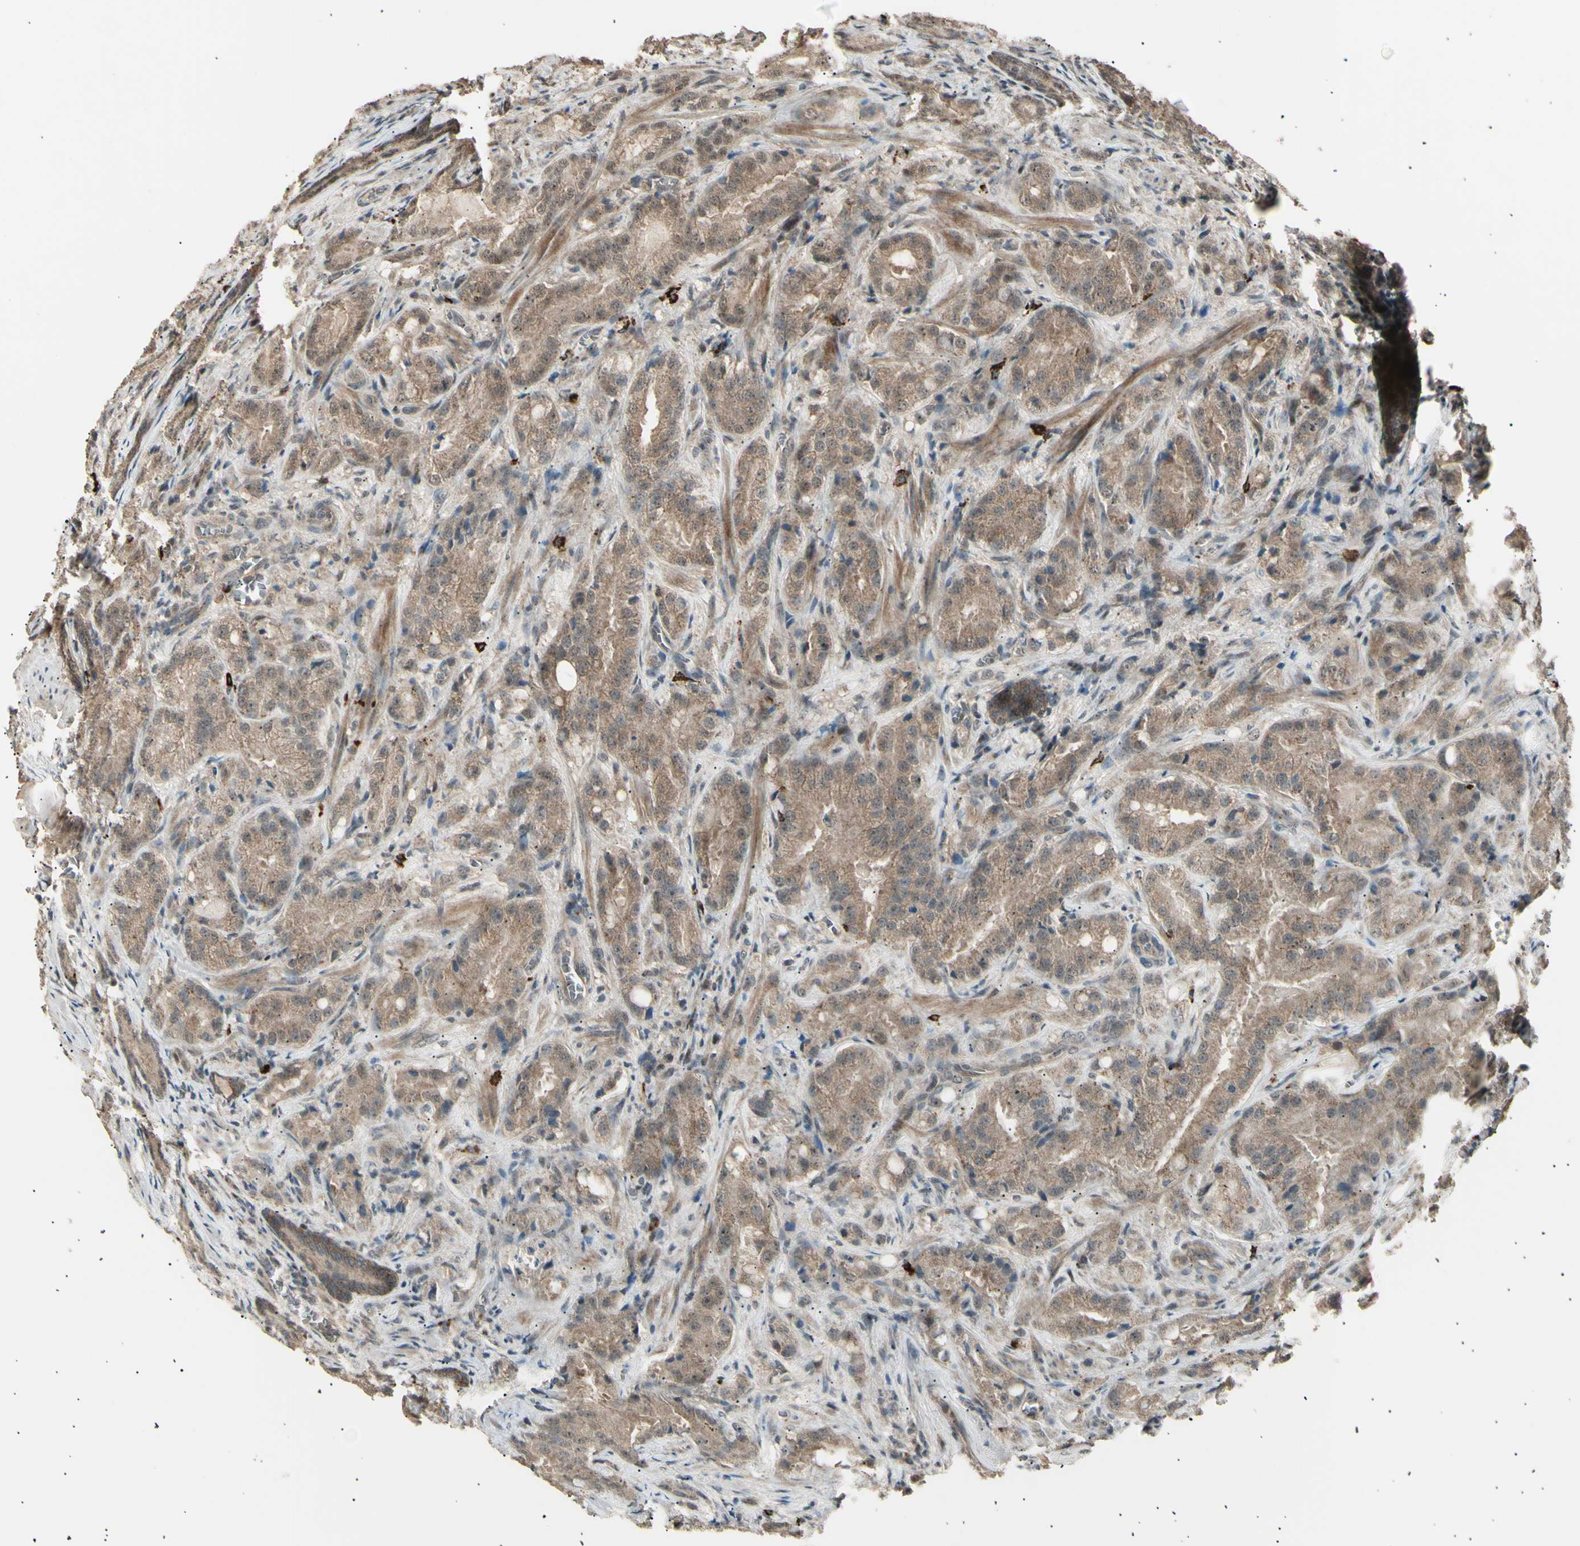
{"staining": {"intensity": "weak", "quantity": ">75%", "location": "cytoplasmic/membranous"}, "tissue": "prostate cancer", "cell_type": "Tumor cells", "image_type": "cancer", "snomed": [{"axis": "morphology", "description": "Adenocarcinoma, High grade"}, {"axis": "topography", "description": "Prostate"}], "caption": "Weak cytoplasmic/membranous protein expression is seen in about >75% of tumor cells in high-grade adenocarcinoma (prostate). The staining is performed using DAB (3,3'-diaminobenzidine) brown chromogen to label protein expression. The nuclei are counter-stained blue using hematoxylin.", "gene": "NUAK2", "patient": {"sex": "male", "age": 64}}